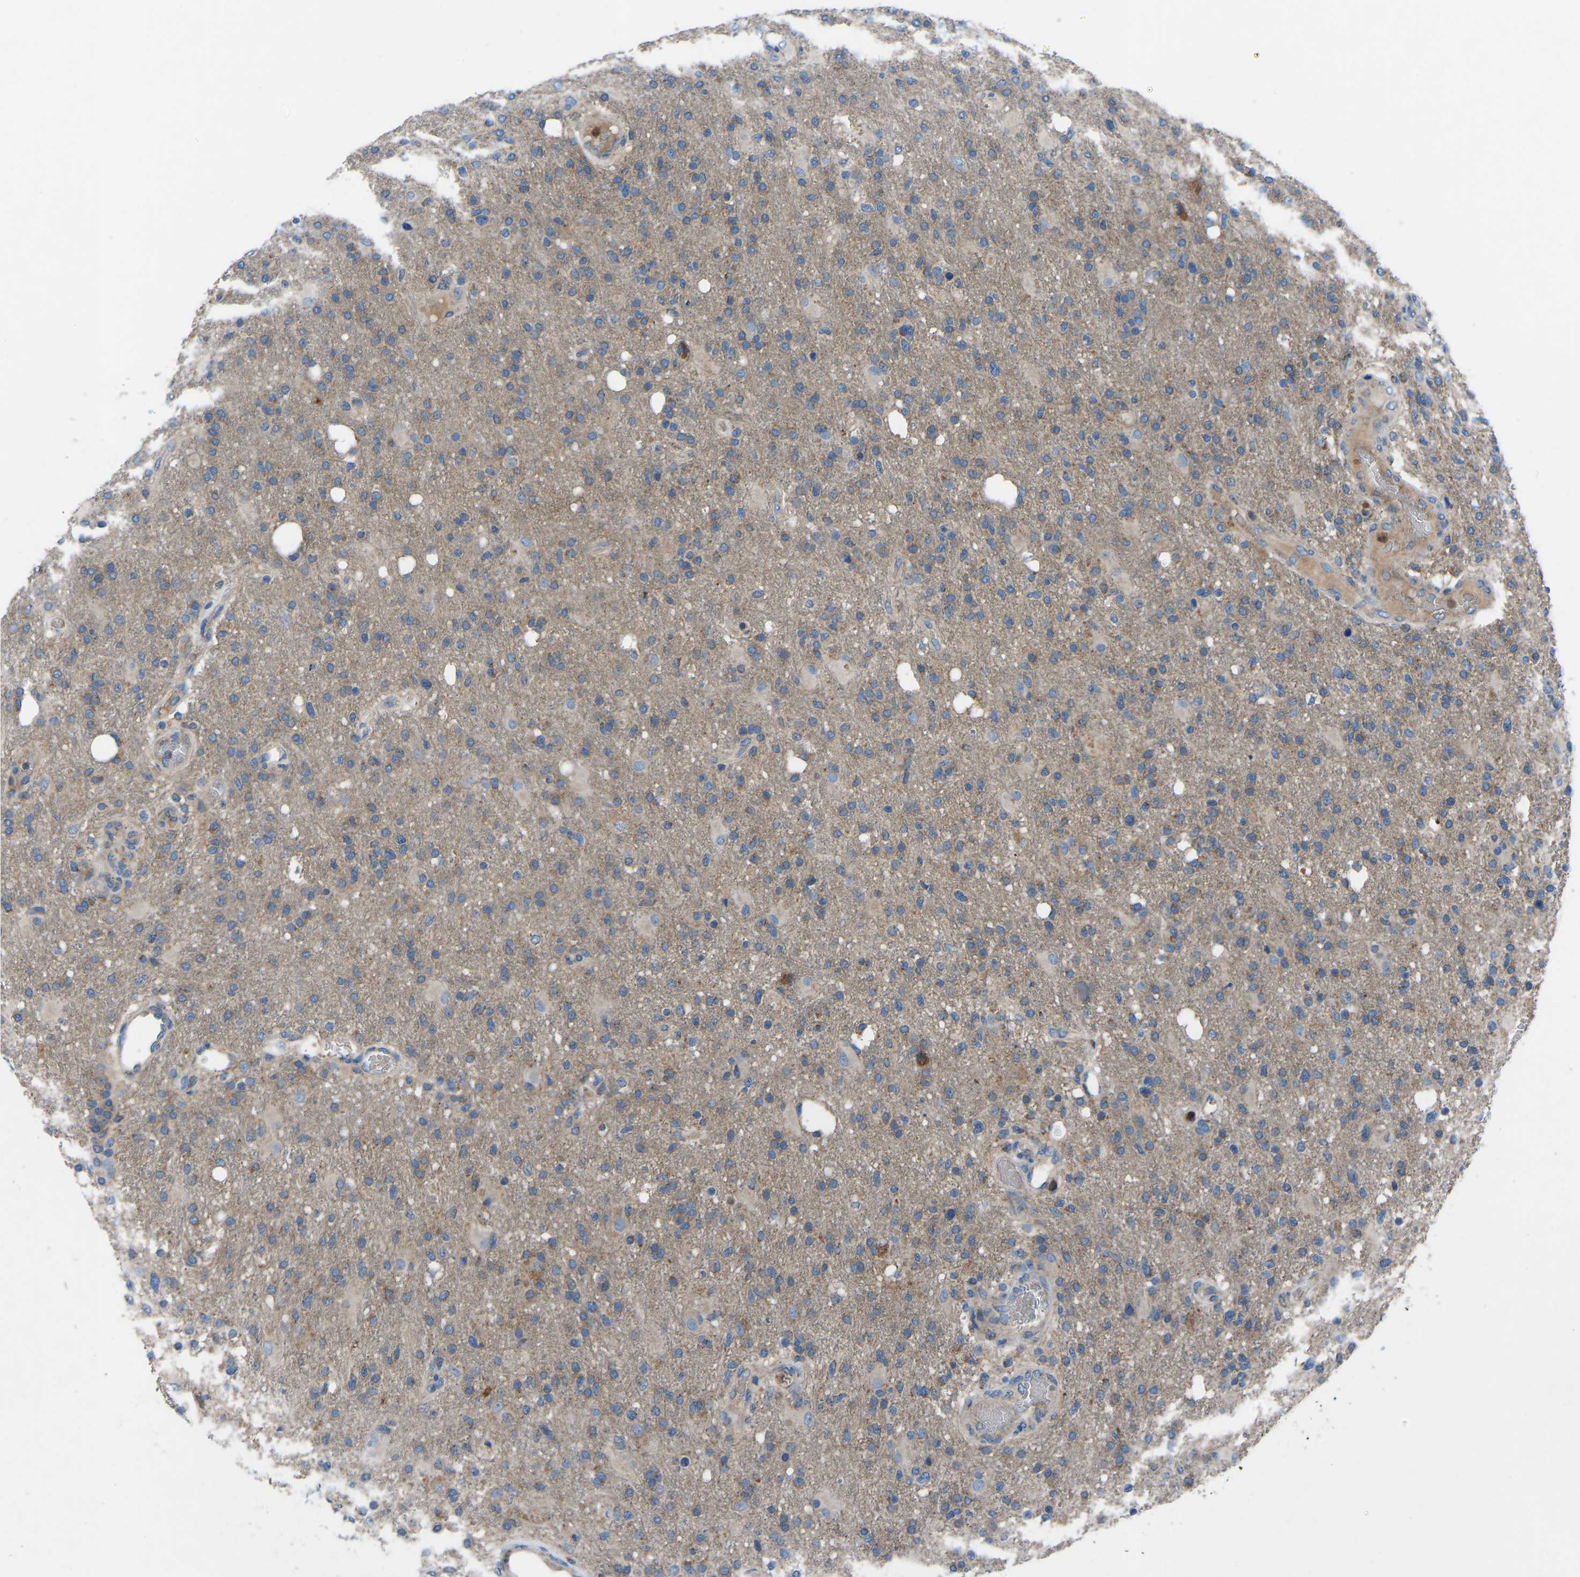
{"staining": {"intensity": "weak", "quantity": "25%-75%", "location": "cytoplasmic/membranous"}, "tissue": "glioma", "cell_type": "Tumor cells", "image_type": "cancer", "snomed": [{"axis": "morphology", "description": "Glioma, malignant, High grade"}, {"axis": "topography", "description": "Brain"}], "caption": "Human malignant high-grade glioma stained with a protein marker demonstrates weak staining in tumor cells.", "gene": "GRK6", "patient": {"sex": "male", "age": 72}}